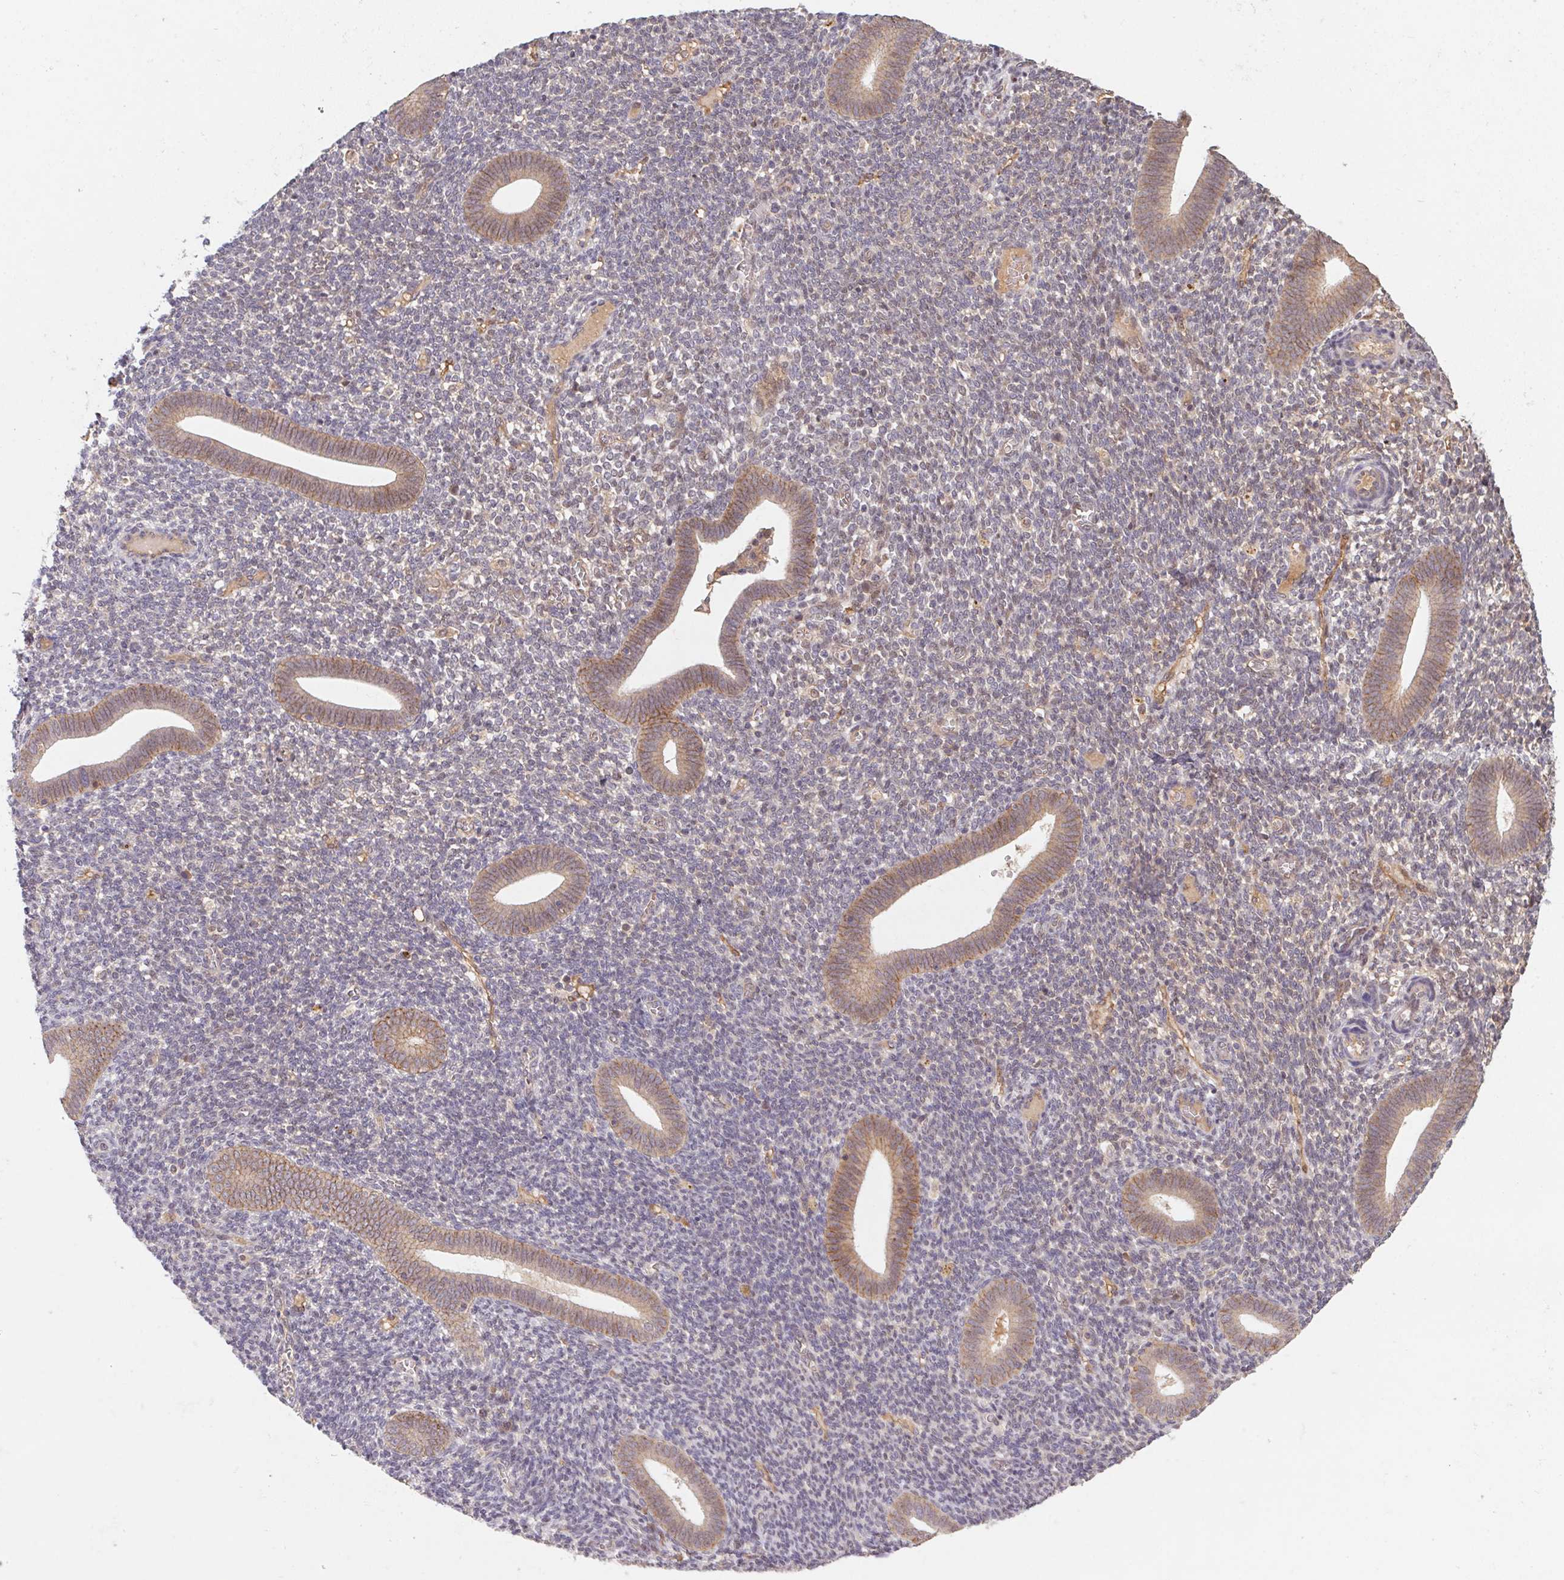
{"staining": {"intensity": "negative", "quantity": "none", "location": "none"}, "tissue": "endometrium", "cell_type": "Cells in endometrial stroma", "image_type": "normal", "snomed": [{"axis": "morphology", "description": "Normal tissue, NOS"}, {"axis": "topography", "description": "Endometrium"}], "caption": "This micrograph is of unremarkable endometrium stained with immunohistochemistry to label a protein in brown with the nuclei are counter-stained blue. There is no staining in cells in endometrial stroma. Nuclei are stained in blue.", "gene": "SLC52A2", "patient": {"sex": "female", "age": 25}}